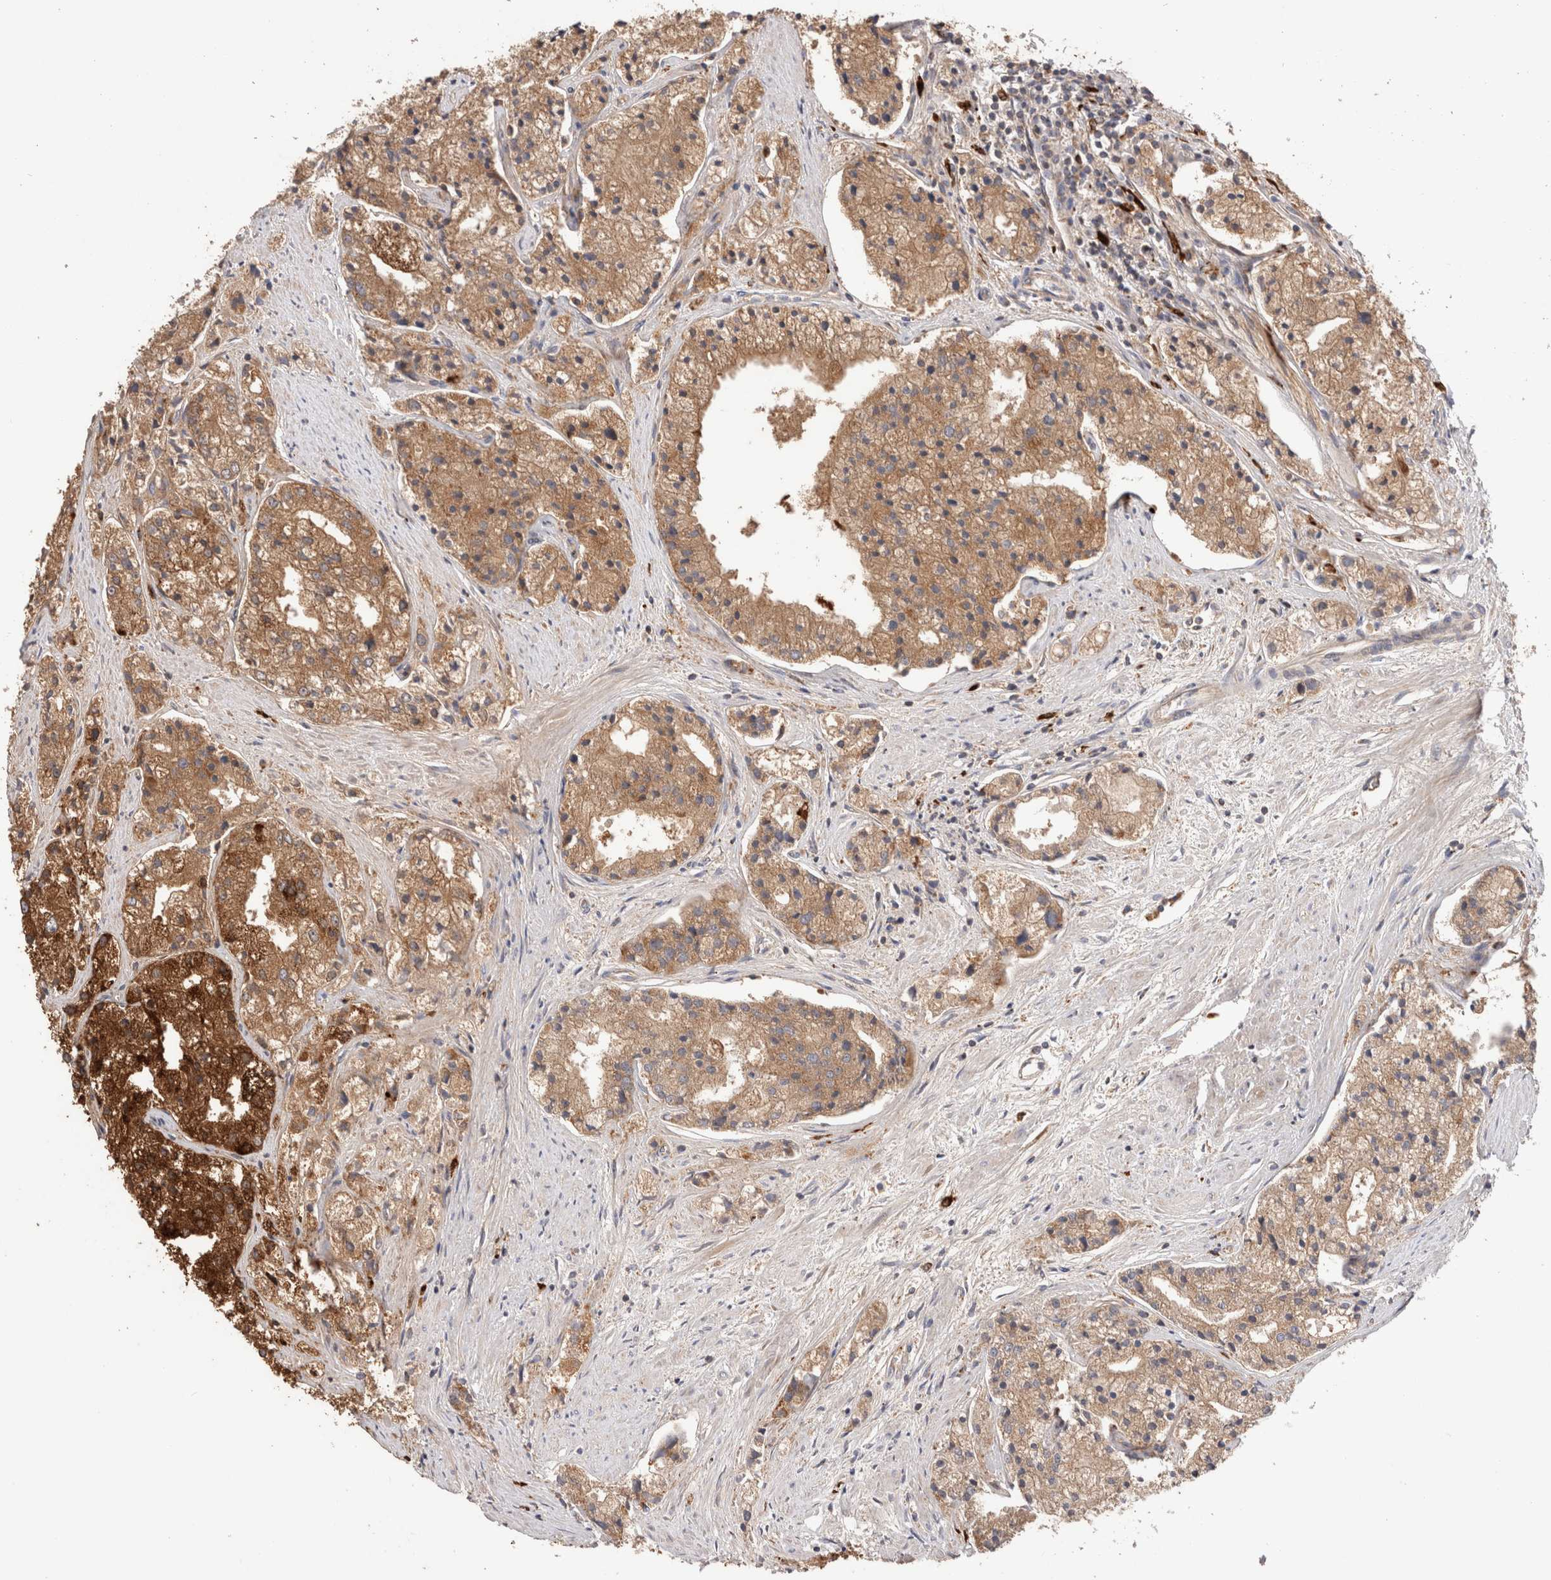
{"staining": {"intensity": "moderate", "quantity": ">75%", "location": "cytoplasmic/membranous"}, "tissue": "prostate cancer", "cell_type": "Tumor cells", "image_type": "cancer", "snomed": [{"axis": "morphology", "description": "Adenocarcinoma, High grade"}, {"axis": "topography", "description": "Prostate"}], "caption": "DAB (3,3'-diaminobenzidine) immunohistochemical staining of human adenocarcinoma (high-grade) (prostate) demonstrates moderate cytoplasmic/membranous protein expression in approximately >75% of tumor cells.", "gene": "NXT2", "patient": {"sex": "male", "age": 50}}